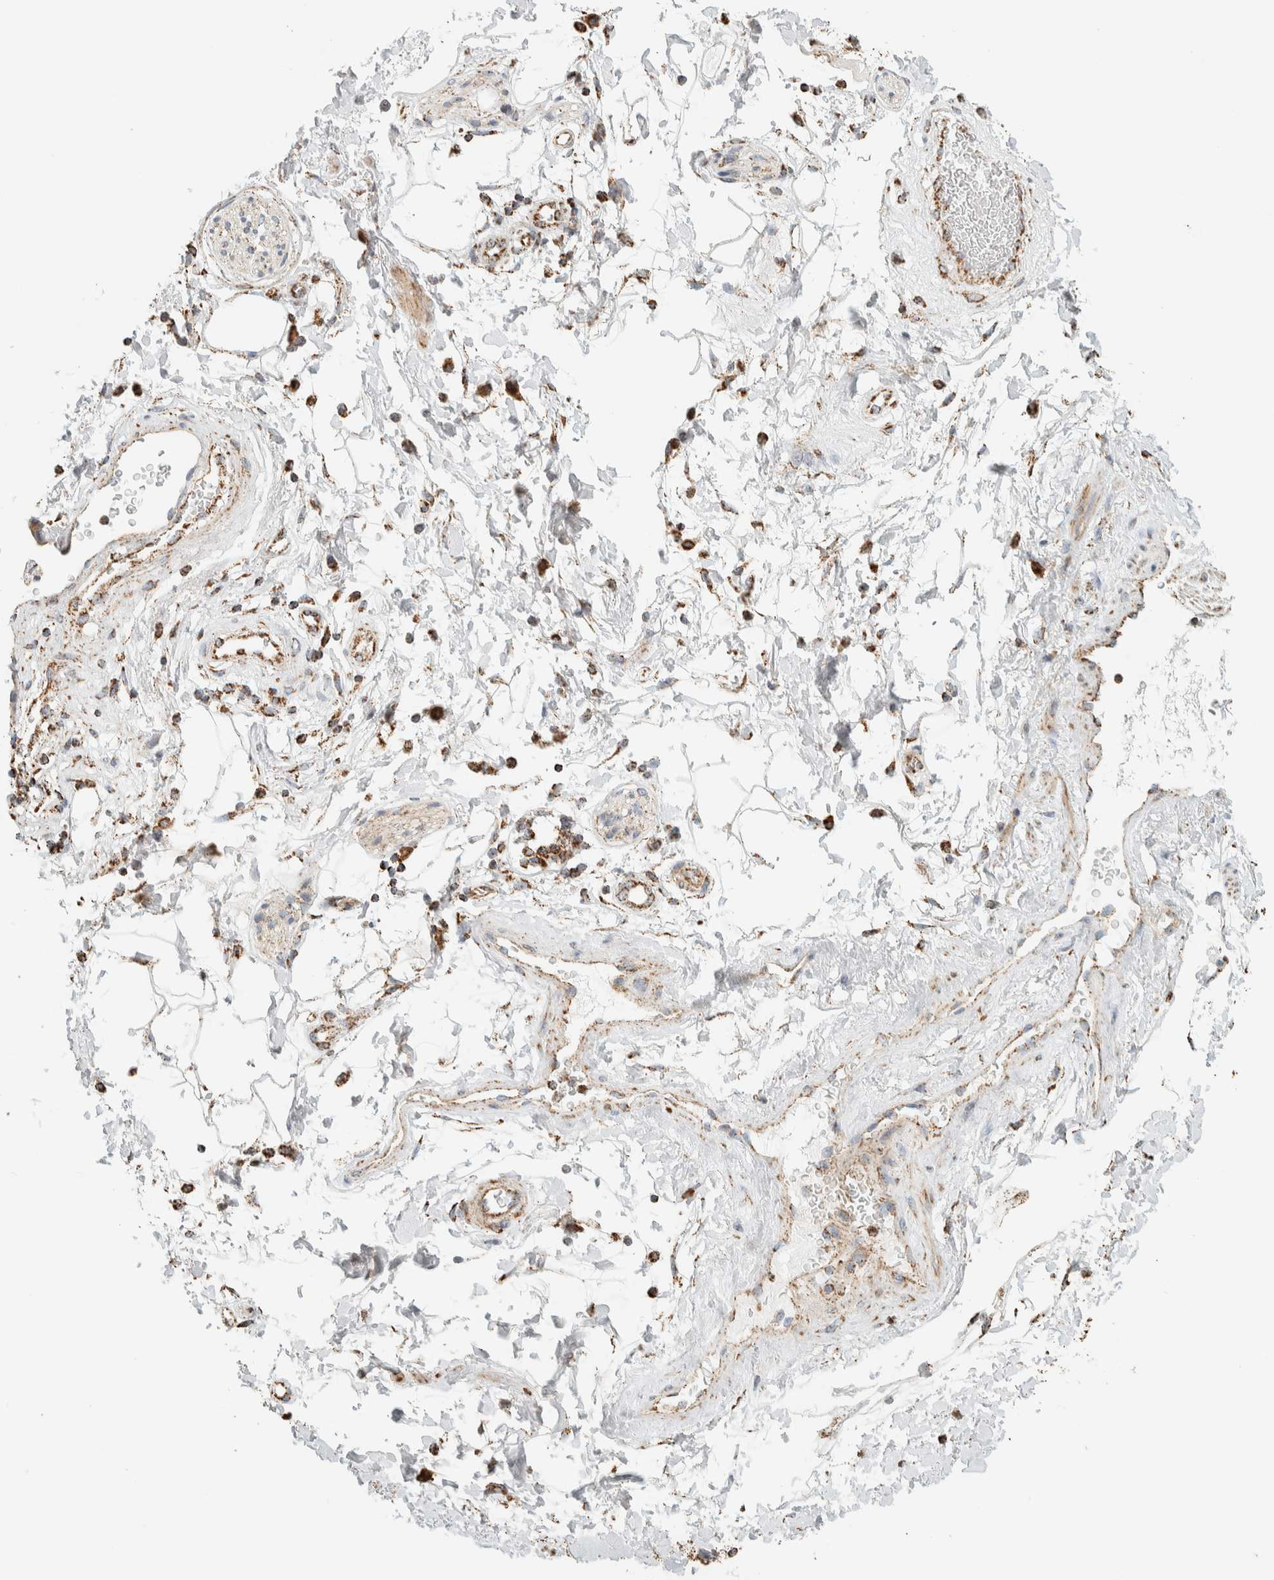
{"staining": {"intensity": "moderate", "quantity": "25%-75%", "location": "cytoplasmic/membranous"}, "tissue": "adipose tissue", "cell_type": "Adipocytes", "image_type": "normal", "snomed": [{"axis": "morphology", "description": "Normal tissue, NOS"}, {"axis": "topography", "description": "Soft tissue"}, {"axis": "topography", "description": "Peripheral nerve tissue"}], "caption": "The immunohistochemical stain shows moderate cytoplasmic/membranous positivity in adipocytes of normal adipose tissue.", "gene": "ZNF454", "patient": {"sex": "female", "age": 71}}